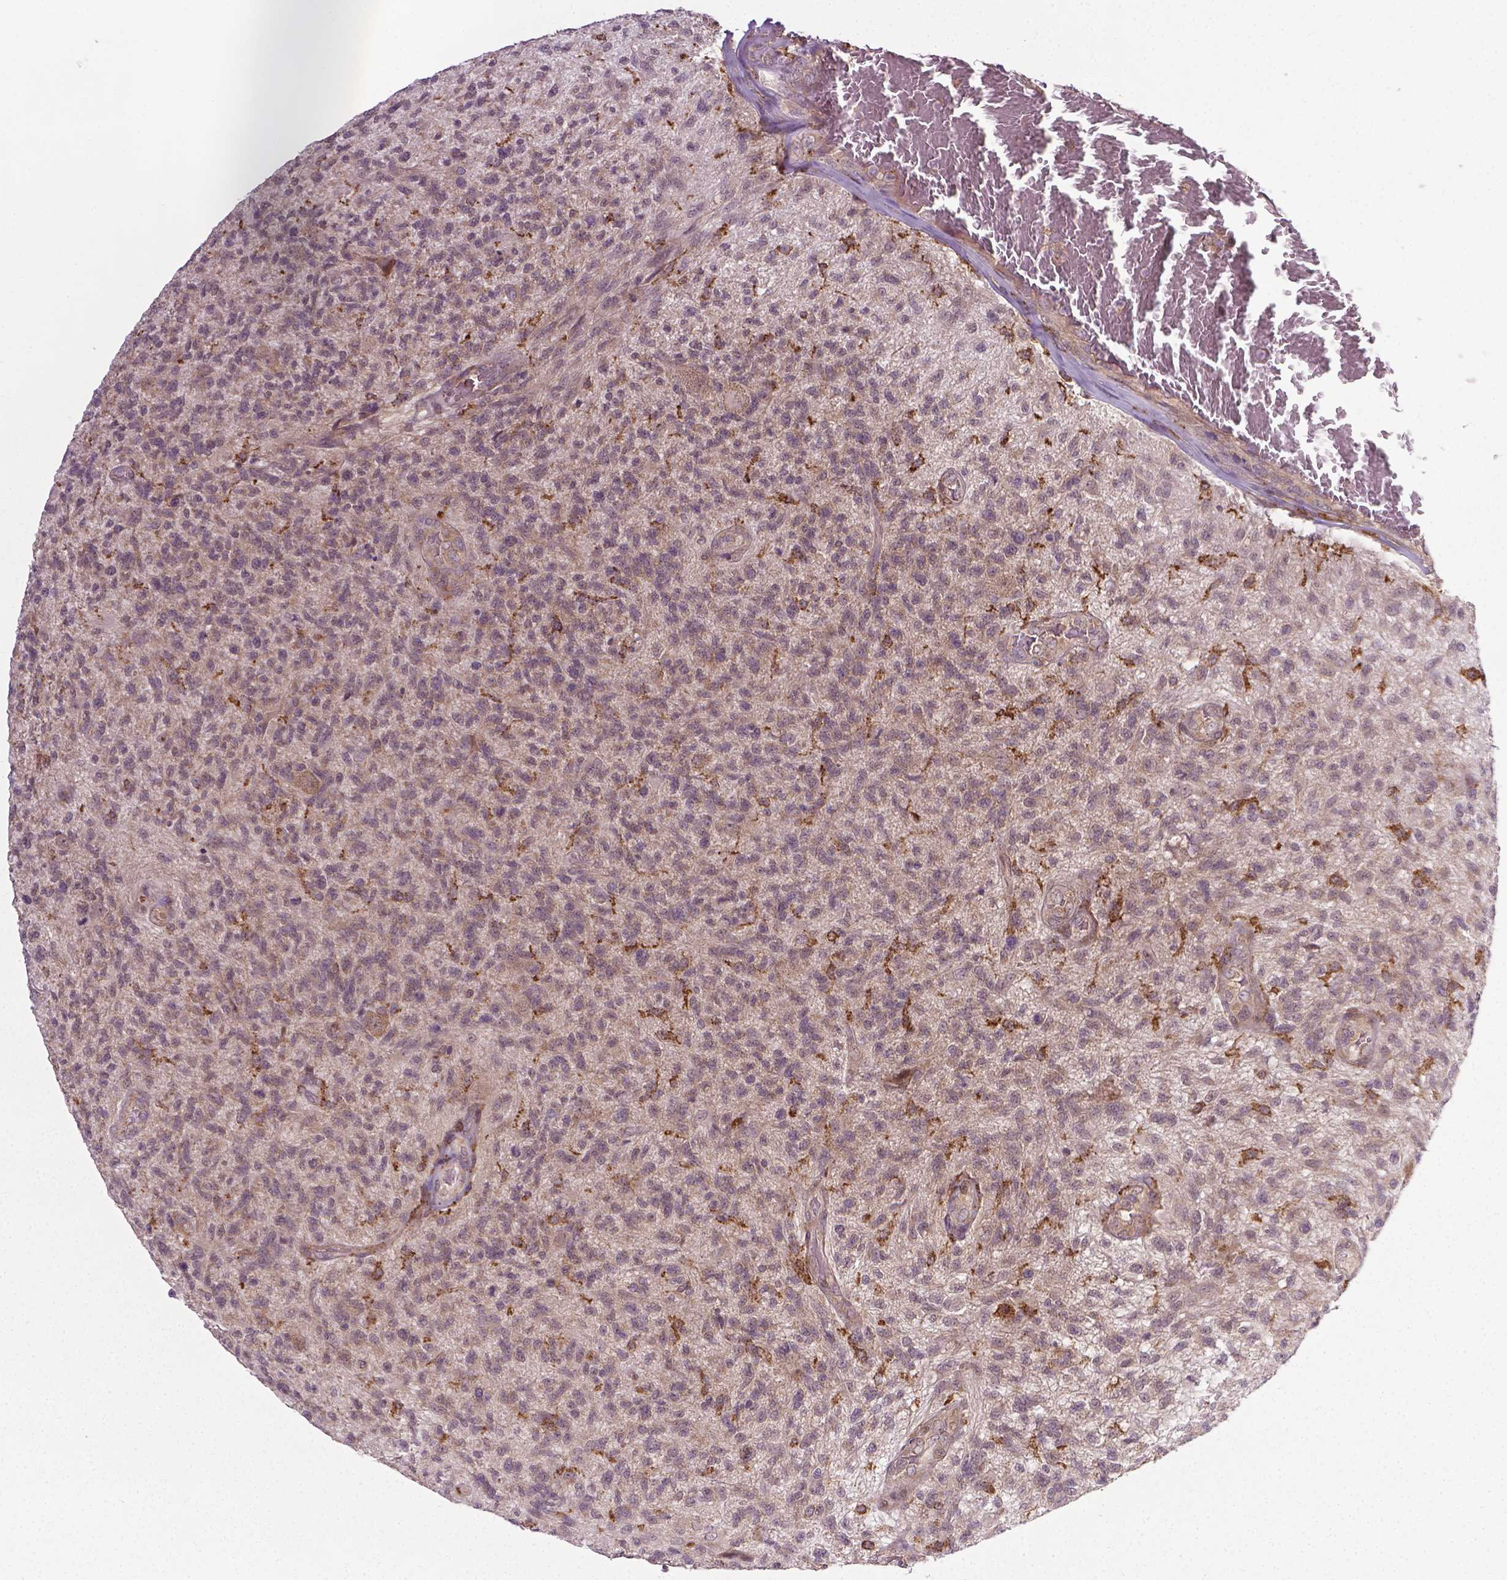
{"staining": {"intensity": "weak", "quantity": "25%-75%", "location": "cytoplasmic/membranous"}, "tissue": "glioma", "cell_type": "Tumor cells", "image_type": "cancer", "snomed": [{"axis": "morphology", "description": "Glioma, malignant, High grade"}, {"axis": "topography", "description": "Brain"}], "caption": "Immunohistochemistry (IHC) image of neoplastic tissue: glioma stained using immunohistochemistry (IHC) demonstrates low levels of weak protein expression localized specifically in the cytoplasmic/membranous of tumor cells, appearing as a cytoplasmic/membranous brown color.", "gene": "PRAG1", "patient": {"sex": "male", "age": 56}}